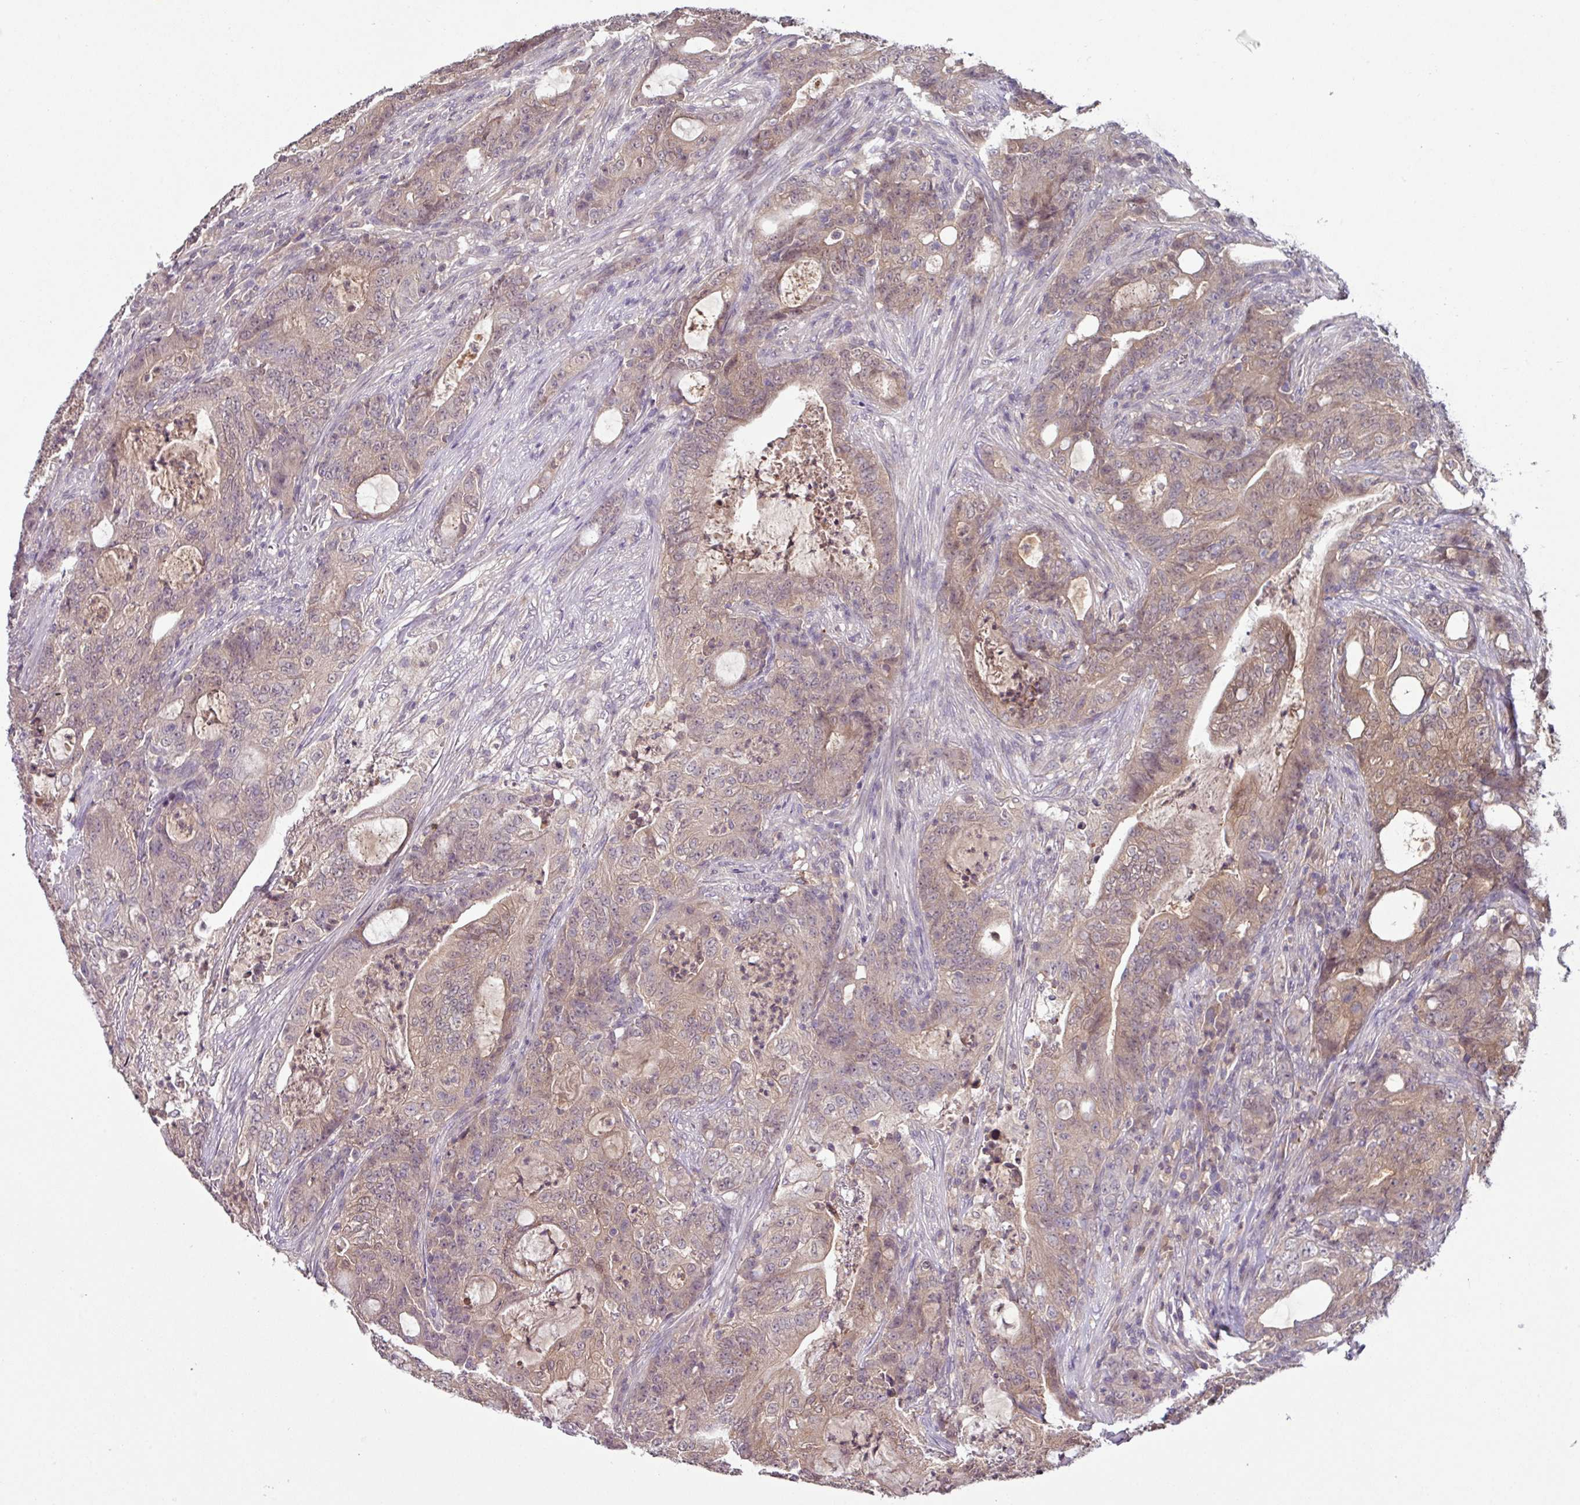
{"staining": {"intensity": "weak", "quantity": ">75%", "location": "cytoplasmic/membranous"}, "tissue": "colorectal cancer", "cell_type": "Tumor cells", "image_type": "cancer", "snomed": [{"axis": "morphology", "description": "Adenocarcinoma, NOS"}, {"axis": "topography", "description": "Colon"}], "caption": "Colorectal cancer tissue shows weak cytoplasmic/membranous positivity in approximately >75% of tumor cells, visualized by immunohistochemistry. The staining was performed using DAB to visualize the protein expression in brown, while the nuclei were stained in blue with hematoxylin (Magnification: 20x).", "gene": "SLC5A10", "patient": {"sex": "male", "age": 83}}